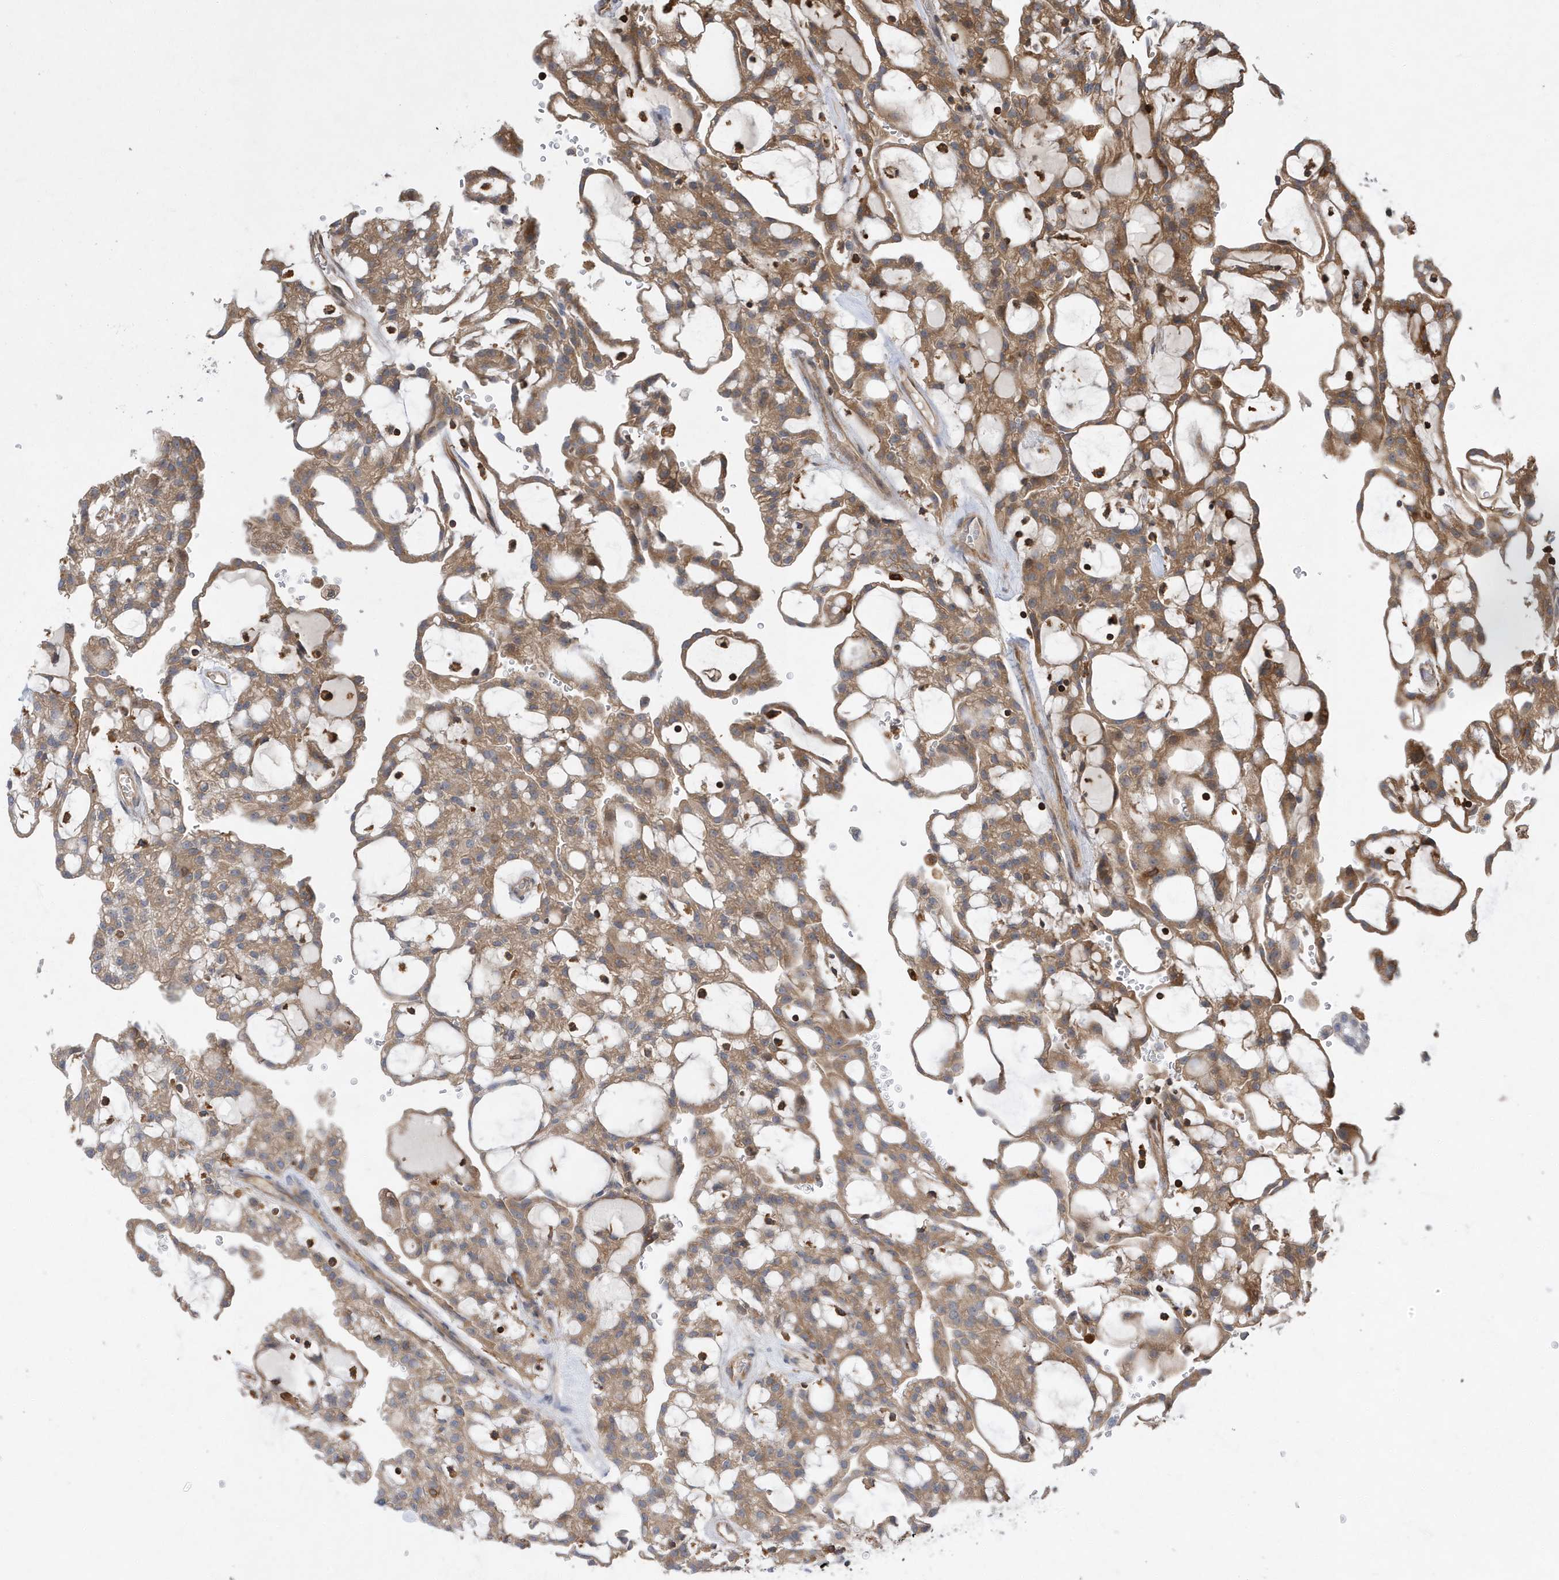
{"staining": {"intensity": "moderate", "quantity": ">75%", "location": "cytoplasmic/membranous"}, "tissue": "renal cancer", "cell_type": "Tumor cells", "image_type": "cancer", "snomed": [{"axis": "morphology", "description": "Adenocarcinoma, NOS"}, {"axis": "topography", "description": "Kidney"}], "caption": "The micrograph displays immunohistochemical staining of renal adenocarcinoma. There is moderate cytoplasmic/membranous staining is seen in approximately >75% of tumor cells. (IHC, brightfield microscopy, high magnification).", "gene": "LAPTM4A", "patient": {"sex": "male", "age": 63}}